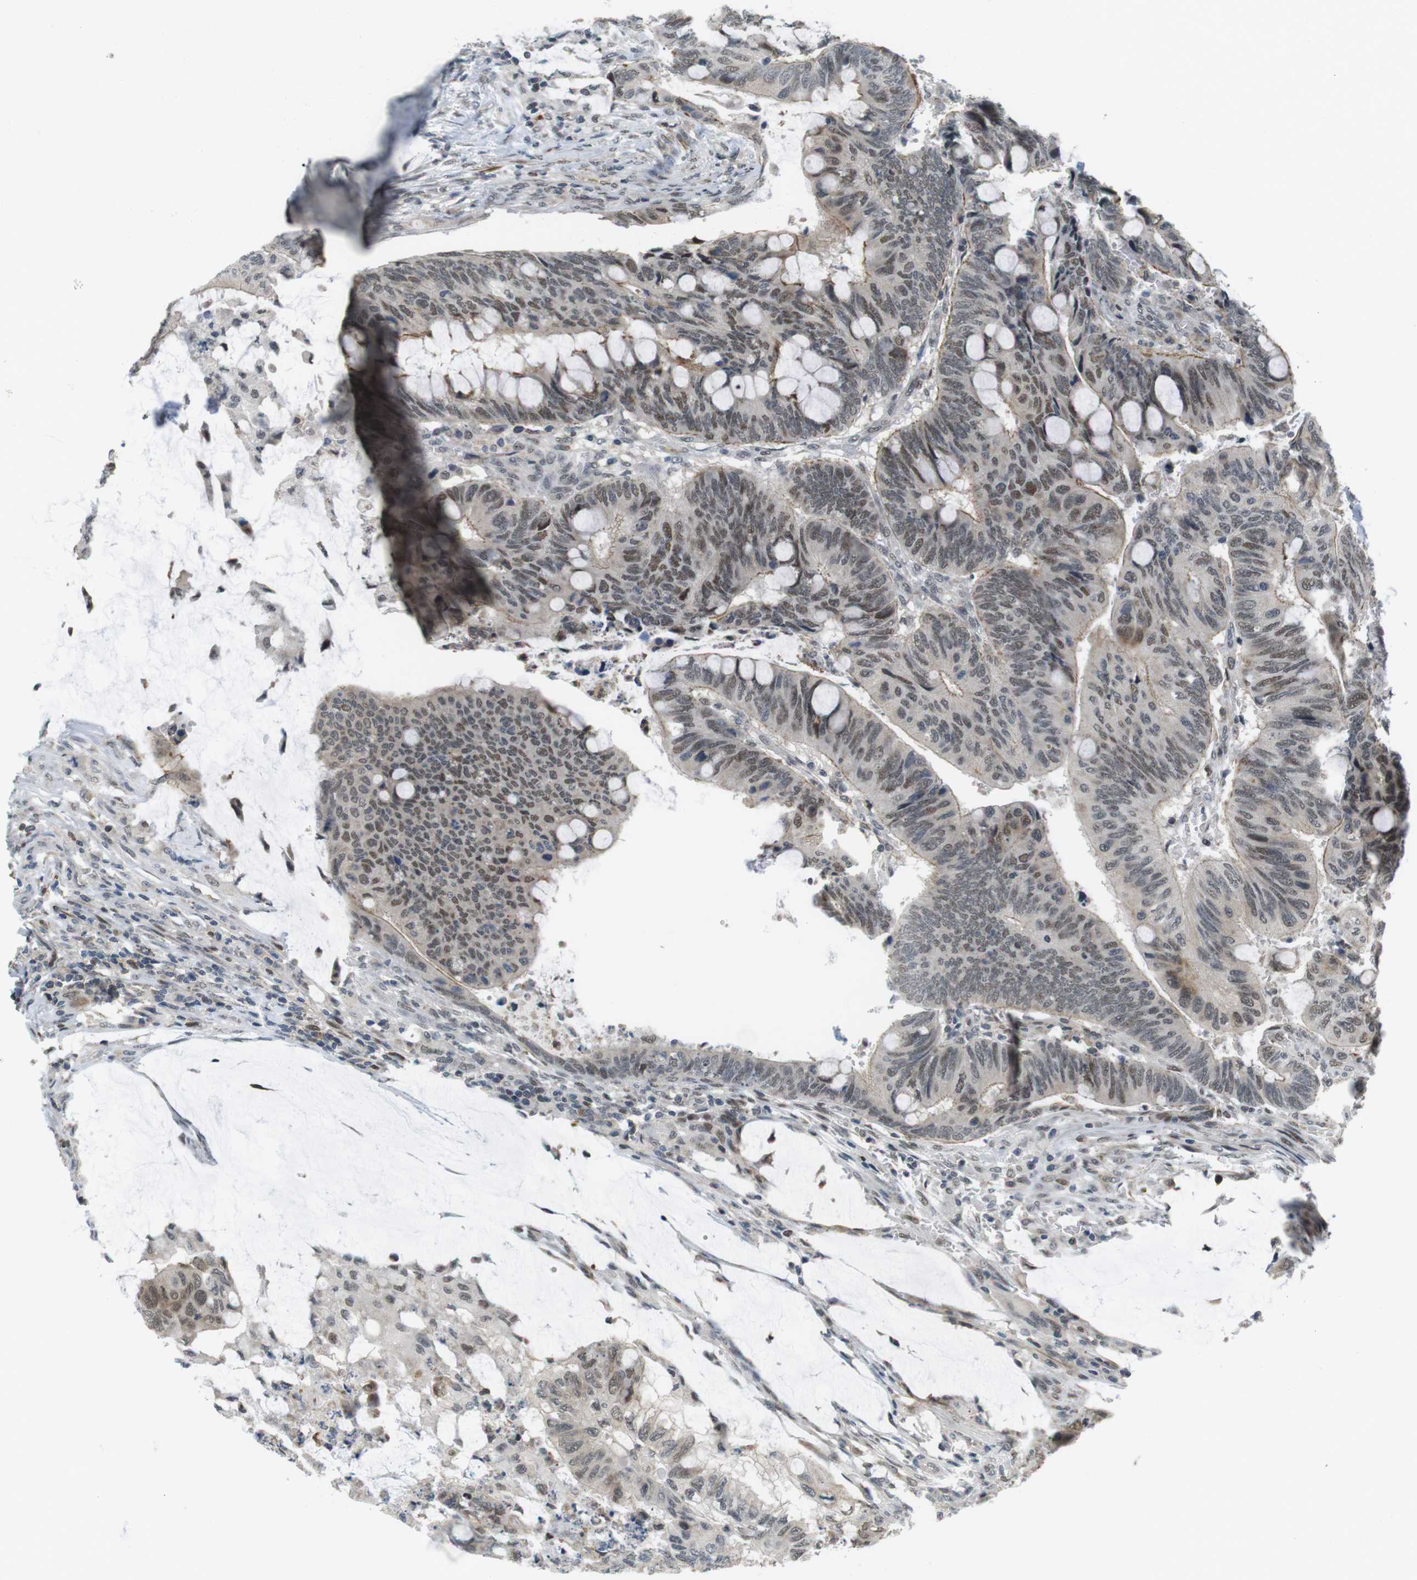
{"staining": {"intensity": "moderate", "quantity": "25%-75%", "location": "nuclear"}, "tissue": "colorectal cancer", "cell_type": "Tumor cells", "image_type": "cancer", "snomed": [{"axis": "morphology", "description": "Normal tissue, NOS"}, {"axis": "morphology", "description": "Adenocarcinoma, NOS"}, {"axis": "topography", "description": "Rectum"}, {"axis": "topography", "description": "Peripheral nerve tissue"}], "caption": "Immunohistochemical staining of colorectal adenocarcinoma reveals moderate nuclear protein positivity in about 25%-75% of tumor cells. Immunohistochemistry (ihc) stains the protein in brown and the nuclei are stained blue.", "gene": "USP7", "patient": {"sex": "male", "age": 92}}